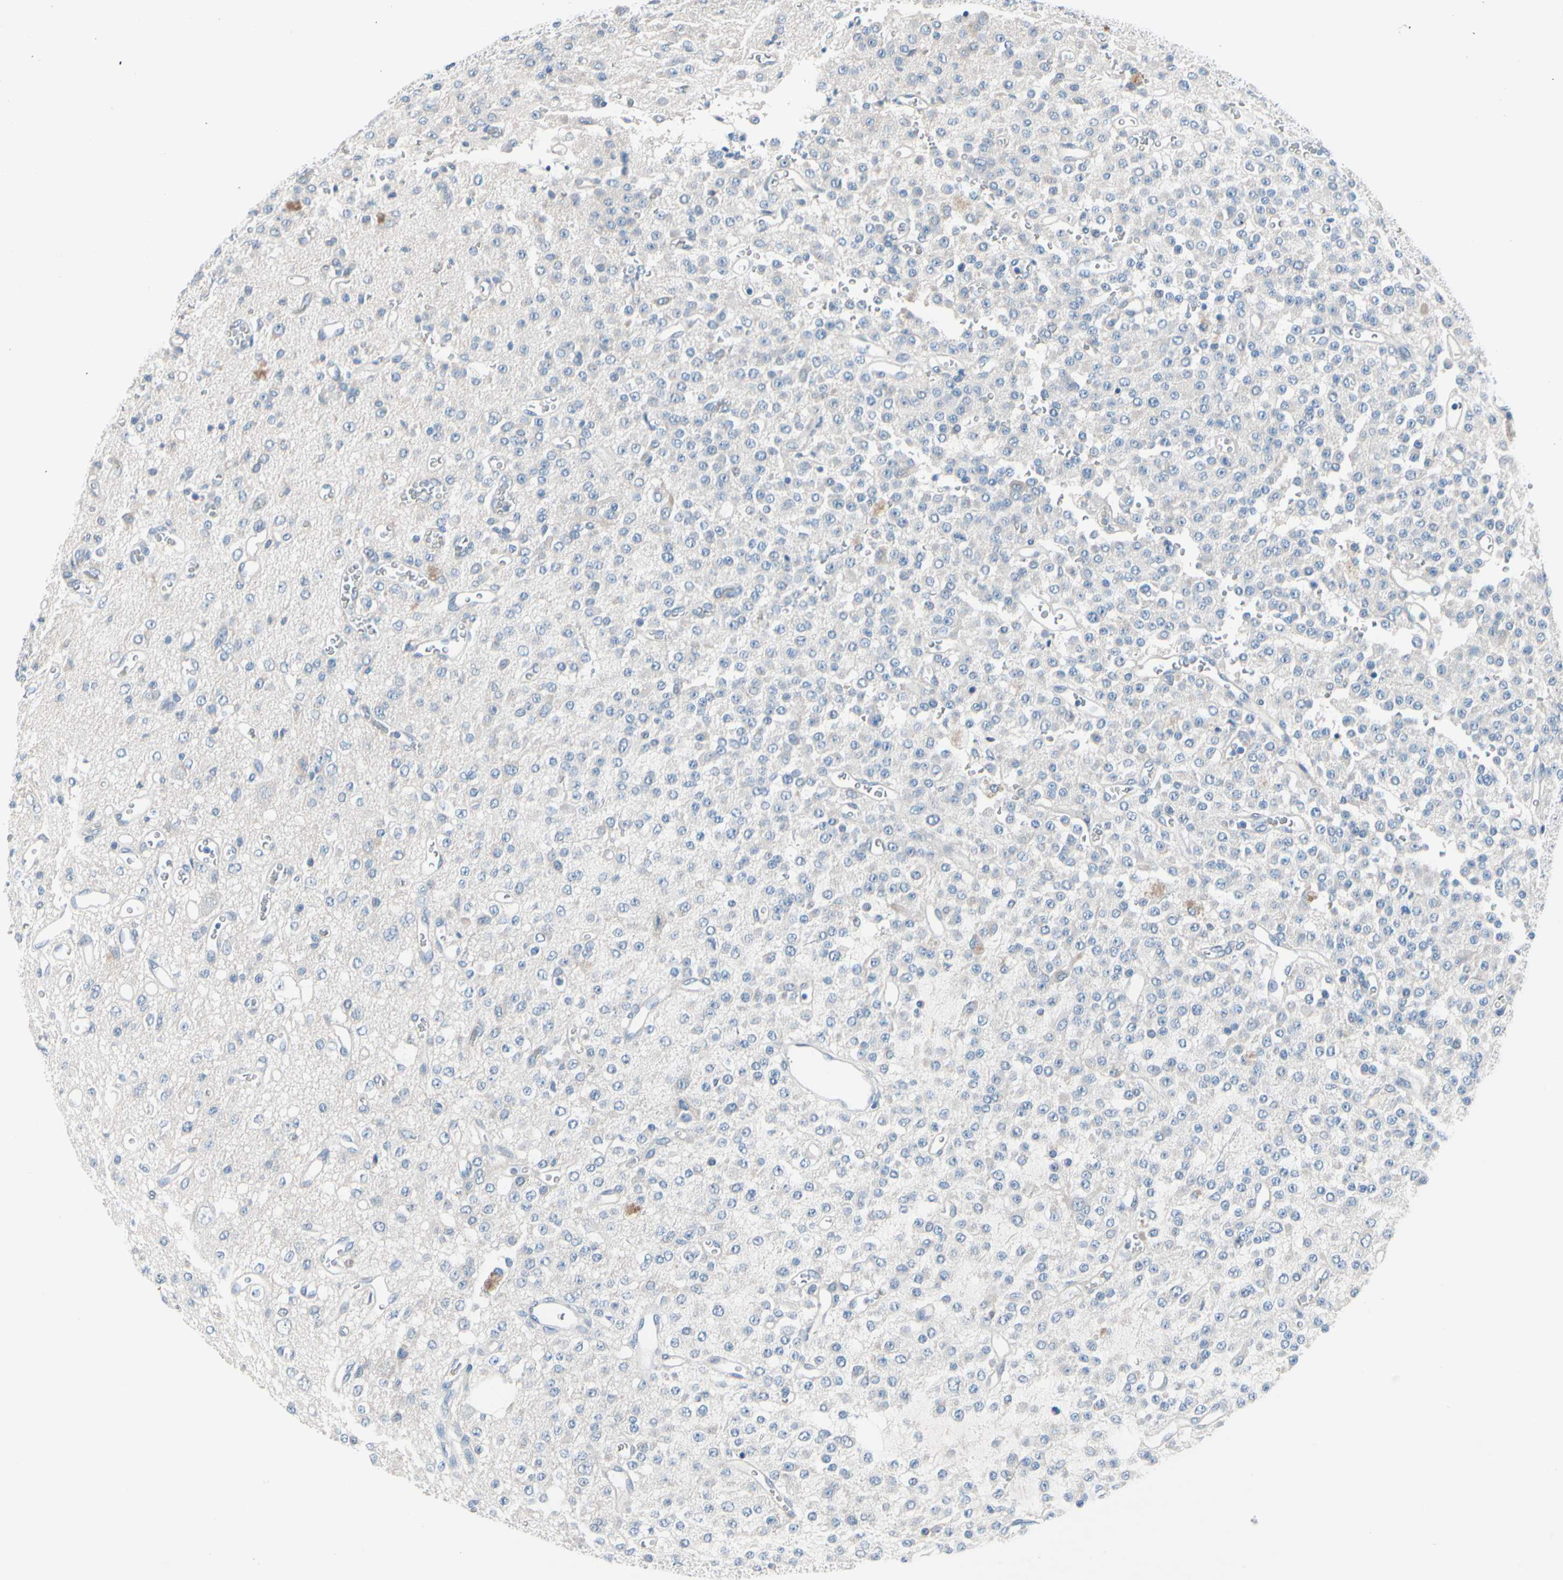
{"staining": {"intensity": "negative", "quantity": "none", "location": "none"}, "tissue": "glioma", "cell_type": "Tumor cells", "image_type": "cancer", "snomed": [{"axis": "morphology", "description": "Glioma, malignant, Low grade"}, {"axis": "topography", "description": "Brain"}], "caption": "This micrograph is of glioma stained with IHC to label a protein in brown with the nuclei are counter-stained blue. There is no expression in tumor cells.", "gene": "PGR", "patient": {"sex": "male", "age": 38}}